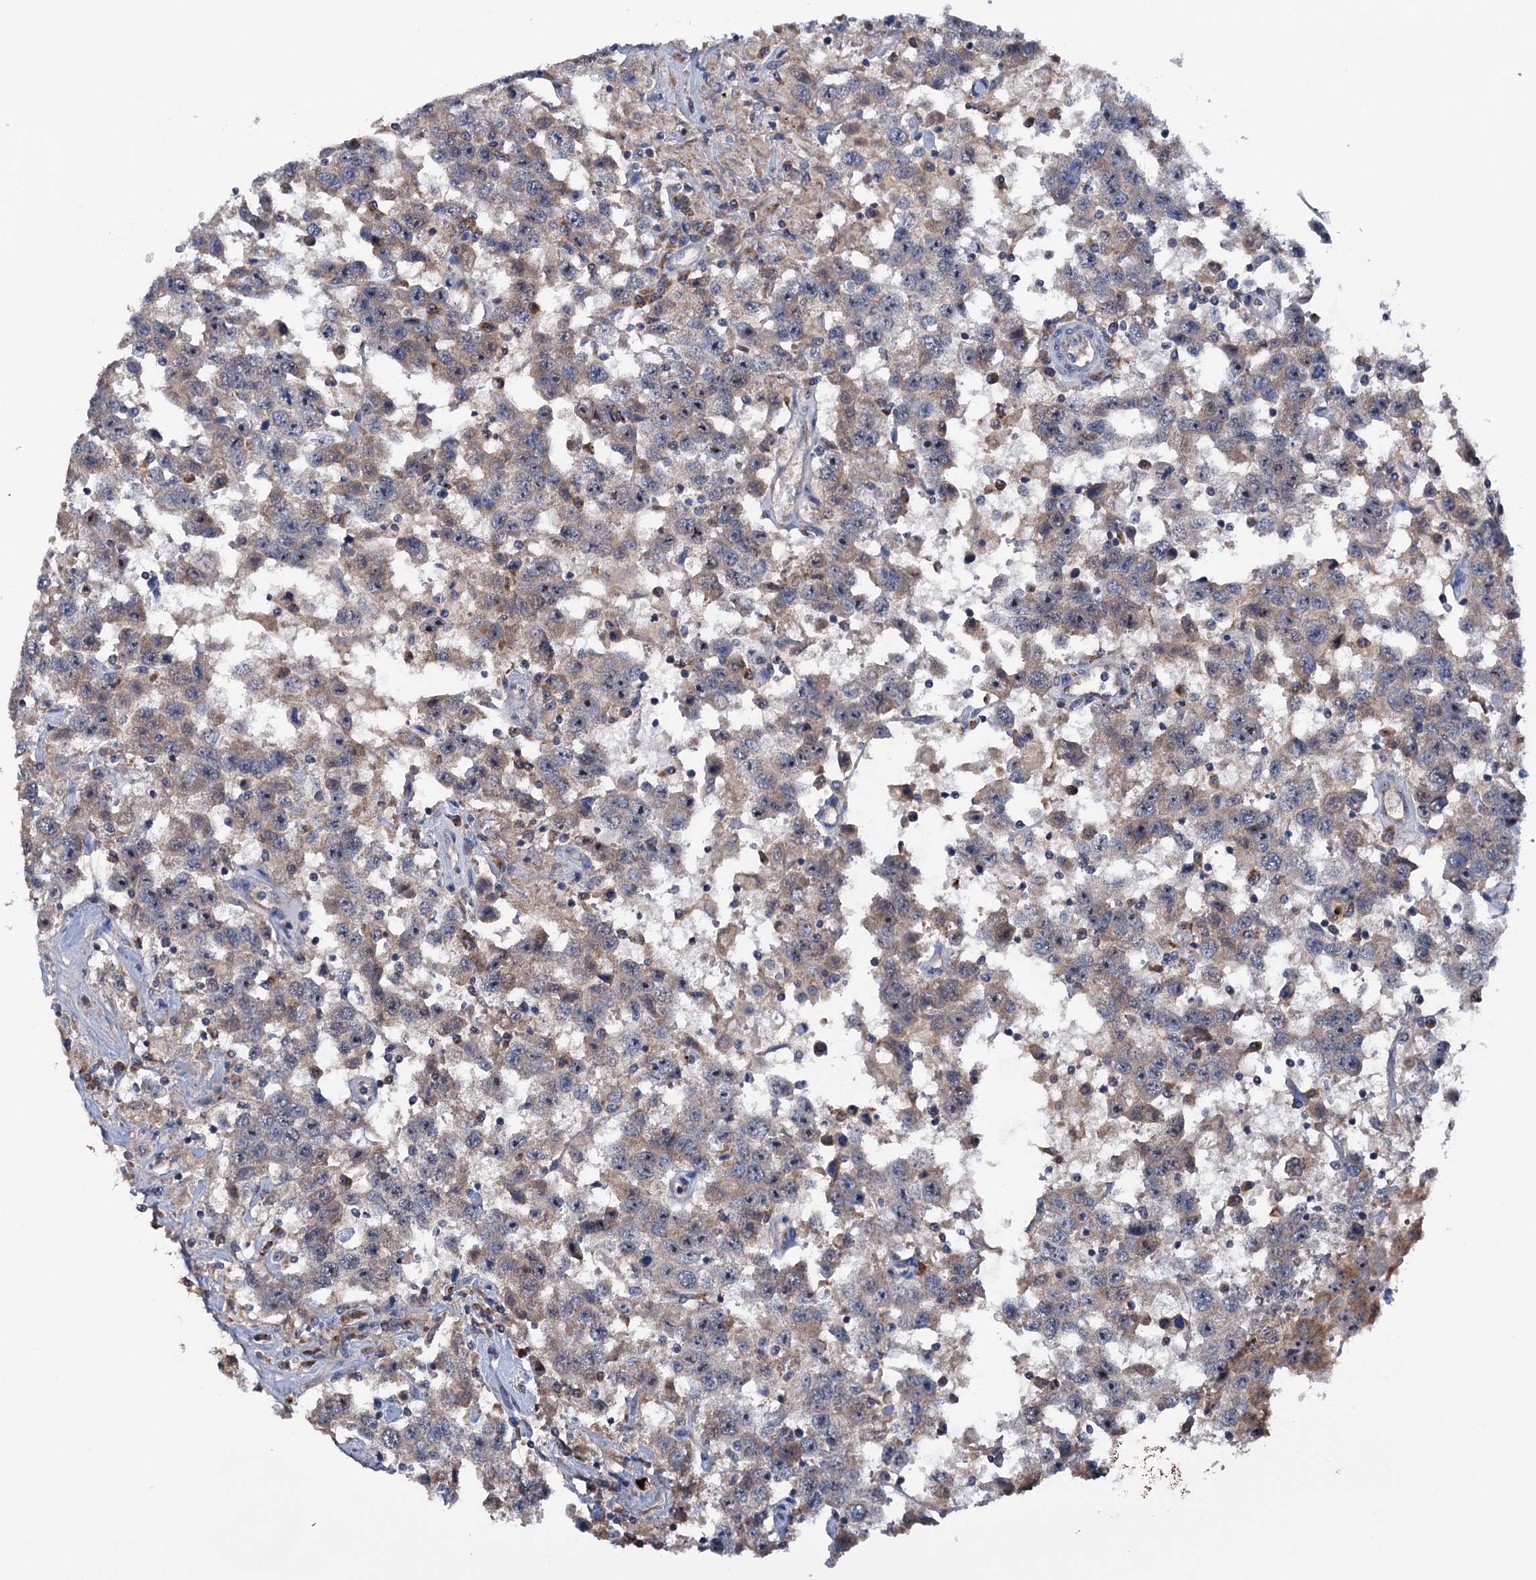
{"staining": {"intensity": "moderate", "quantity": "<25%", "location": "cytoplasmic/membranous,nuclear"}, "tissue": "testis cancer", "cell_type": "Tumor cells", "image_type": "cancer", "snomed": [{"axis": "morphology", "description": "Seminoma, NOS"}, {"axis": "topography", "description": "Testis"}], "caption": "Immunohistochemical staining of human testis cancer (seminoma) shows low levels of moderate cytoplasmic/membranous and nuclear protein expression in approximately <25% of tumor cells.", "gene": "HTR3B", "patient": {"sex": "male", "age": 41}}